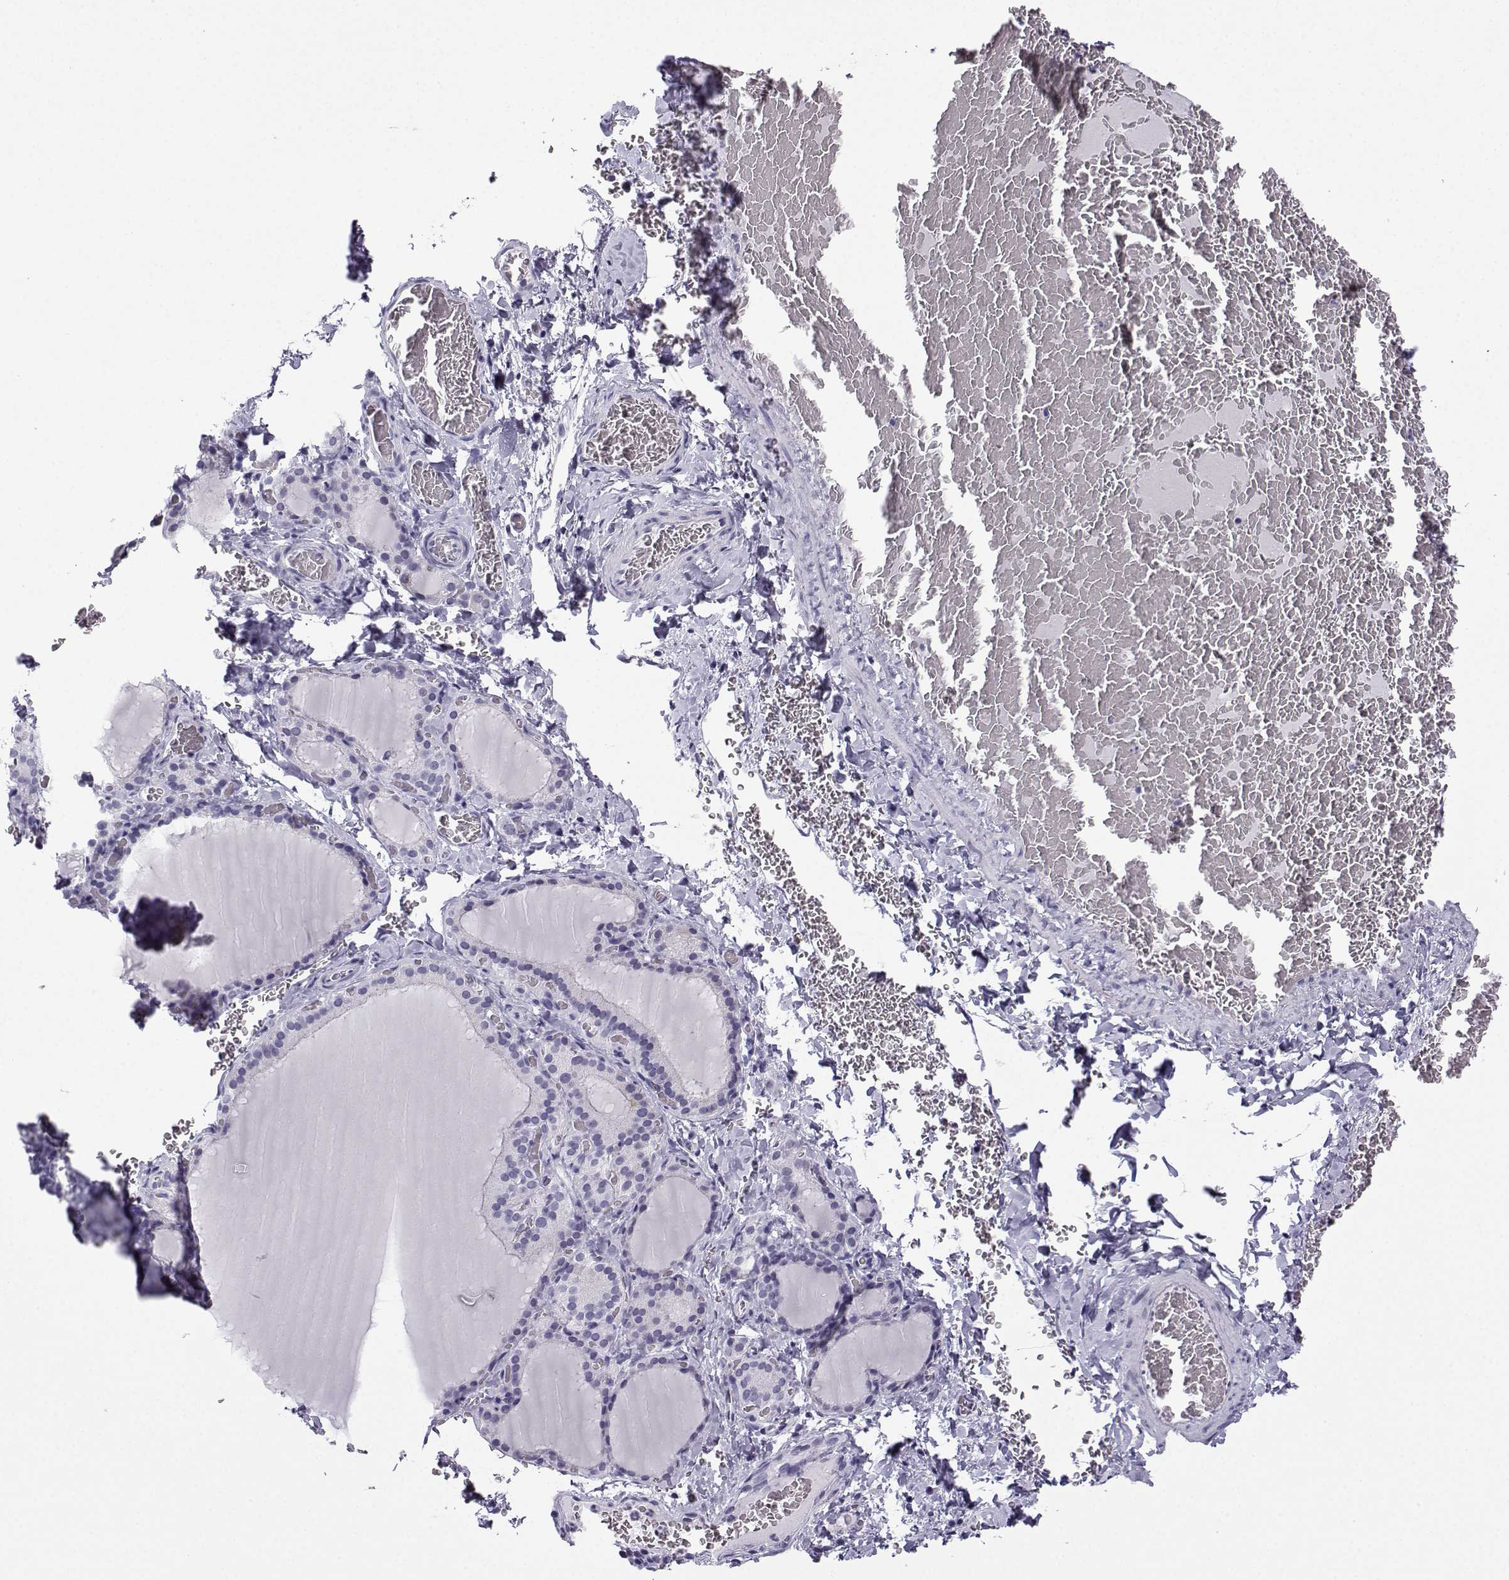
{"staining": {"intensity": "negative", "quantity": "none", "location": "none"}, "tissue": "thyroid gland", "cell_type": "Glandular cells", "image_type": "normal", "snomed": [{"axis": "morphology", "description": "Normal tissue, NOS"}, {"axis": "morphology", "description": "Hyperplasia, NOS"}, {"axis": "topography", "description": "Thyroid gland"}], "caption": "A photomicrograph of thyroid gland stained for a protein displays no brown staining in glandular cells.", "gene": "MRGBP", "patient": {"sex": "female", "age": 27}}